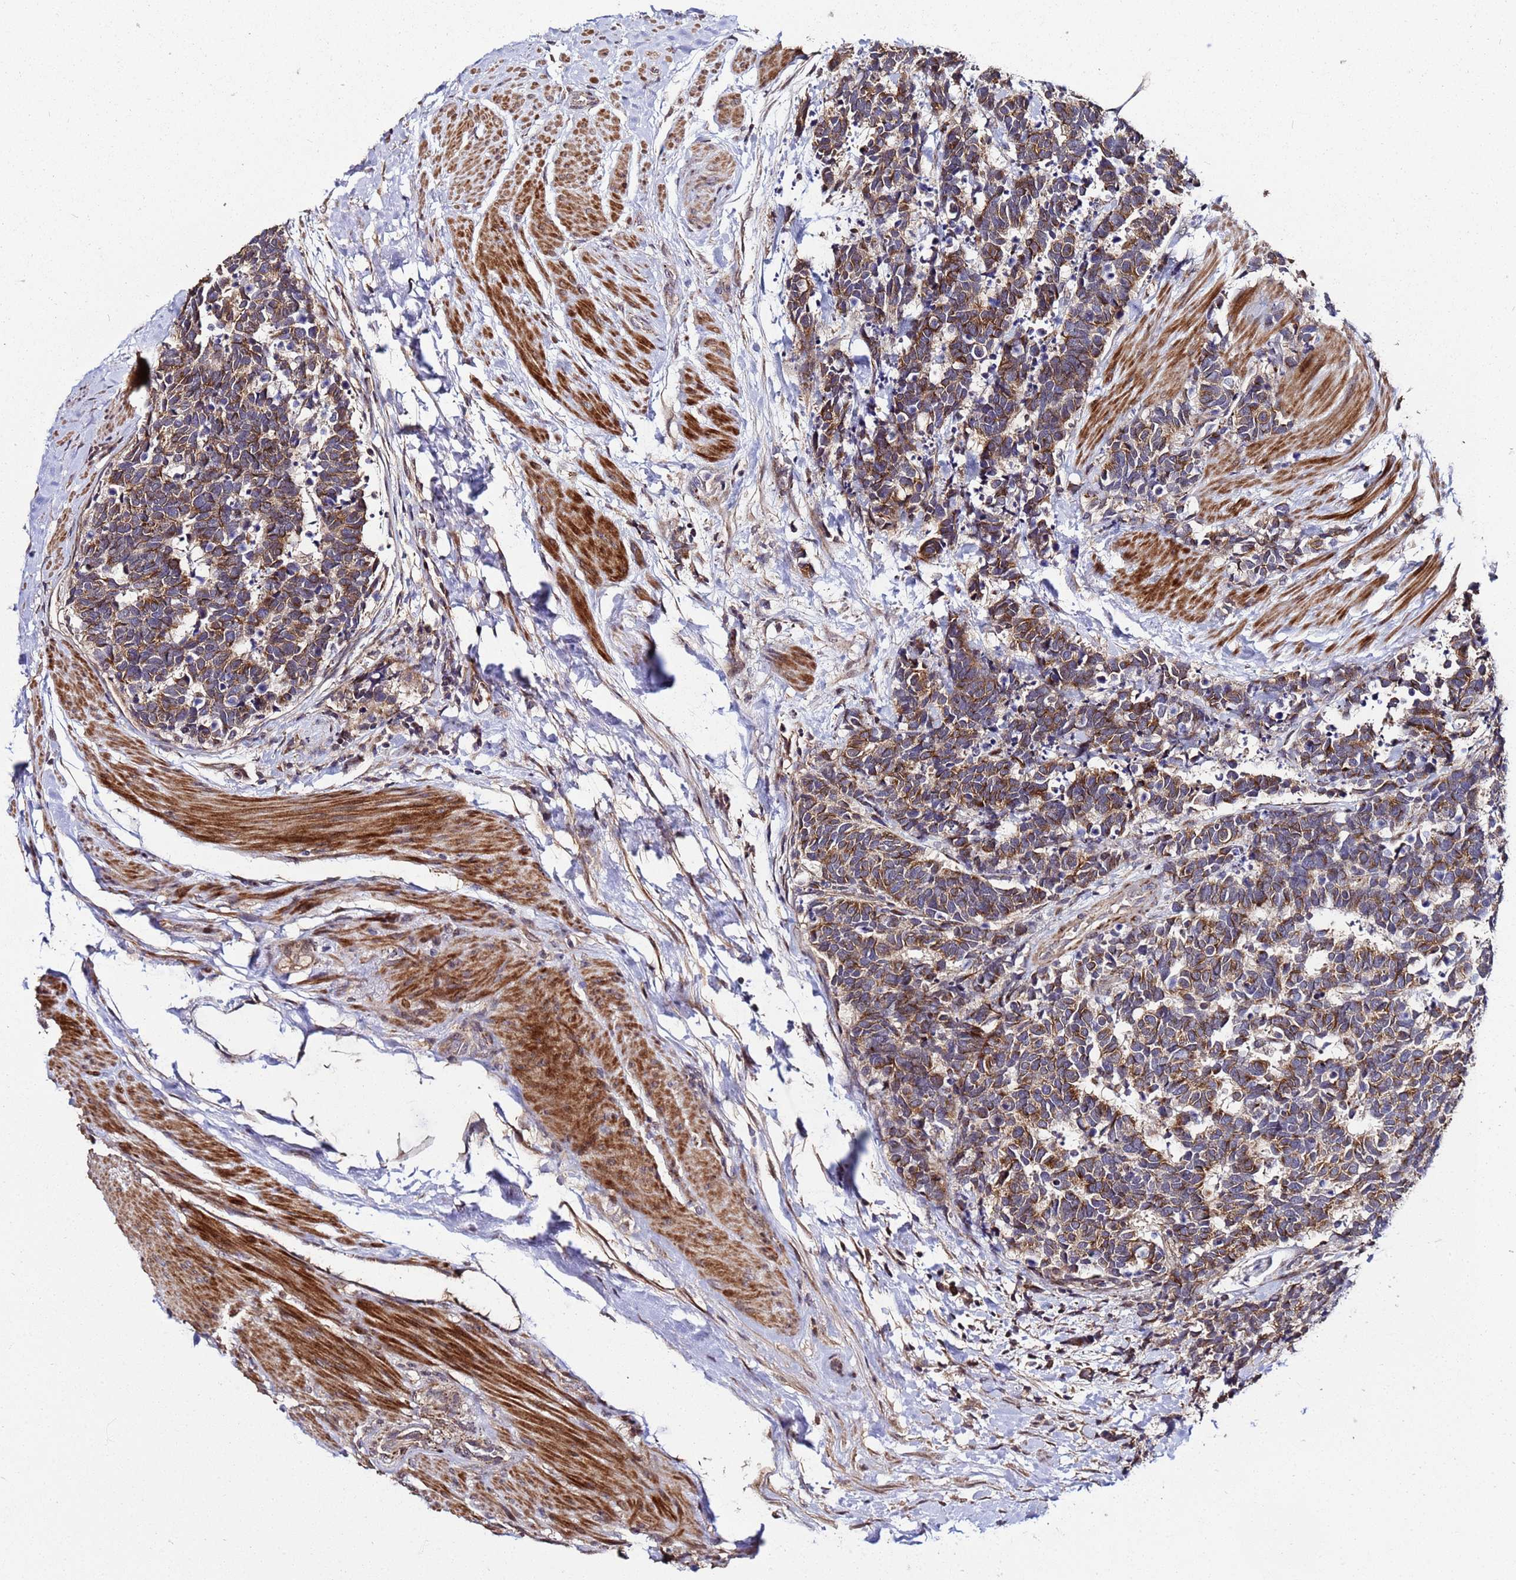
{"staining": {"intensity": "moderate", "quantity": ">75%", "location": "cytoplasmic/membranous"}, "tissue": "carcinoid", "cell_type": "Tumor cells", "image_type": "cancer", "snomed": [{"axis": "morphology", "description": "Carcinoma, NOS"}, {"axis": "morphology", "description": "Carcinoid, malignant, NOS"}, {"axis": "topography", "description": "Prostate"}], "caption": "Carcinoma tissue demonstrates moderate cytoplasmic/membranous positivity in approximately >75% of tumor cells, visualized by immunohistochemistry.", "gene": "WNK4", "patient": {"sex": "male", "age": 57}}